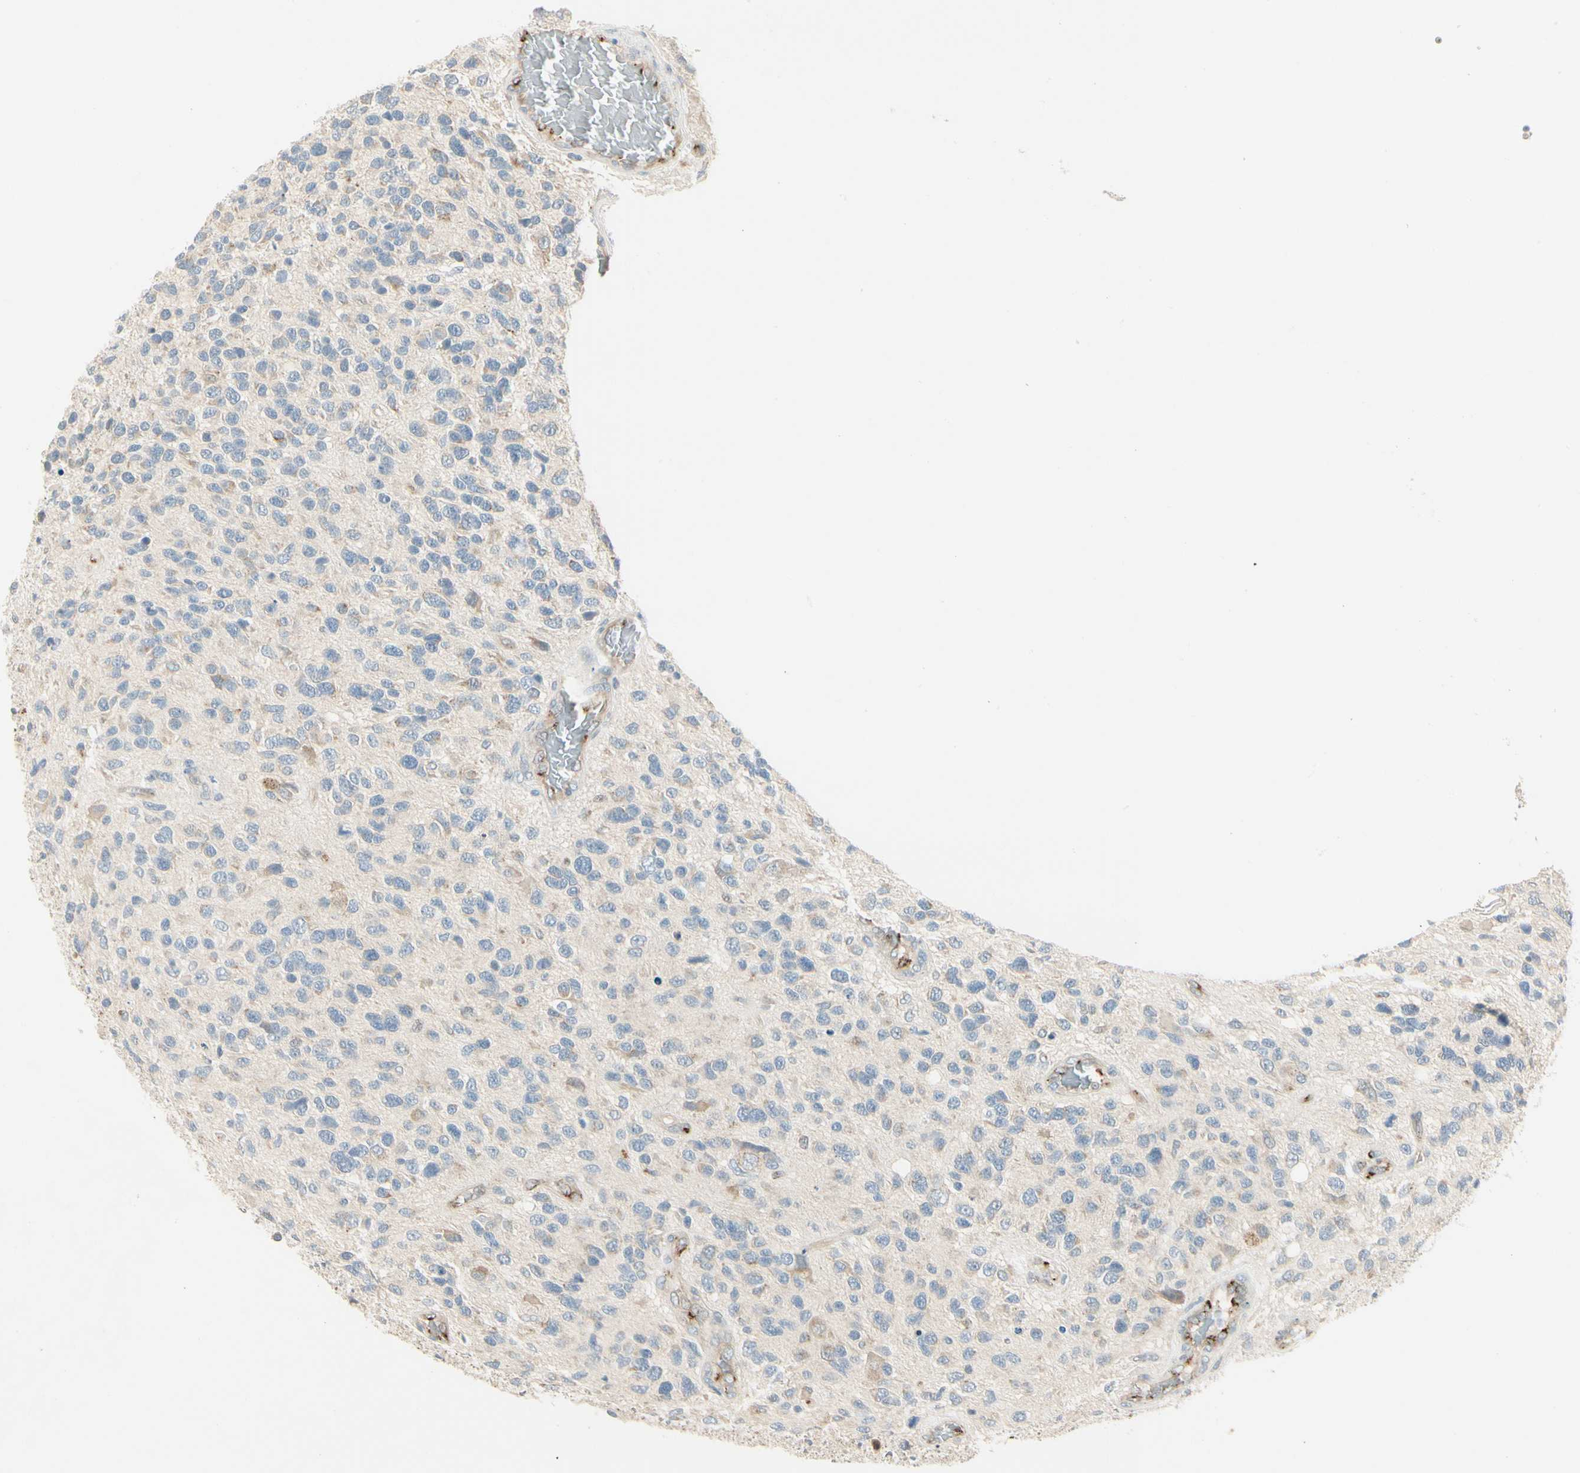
{"staining": {"intensity": "weak", "quantity": "25%-75%", "location": "cytoplasmic/membranous"}, "tissue": "glioma", "cell_type": "Tumor cells", "image_type": "cancer", "snomed": [{"axis": "morphology", "description": "Glioma, malignant, High grade"}, {"axis": "topography", "description": "Brain"}], "caption": "Brown immunohistochemical staining in human glioma exhibits weak cytoplasmic/membranous positivity in approximately 25%-75% of tumor cells.", "gene": "MANSC1", "patient": {"sex": "female", "age": 58}}